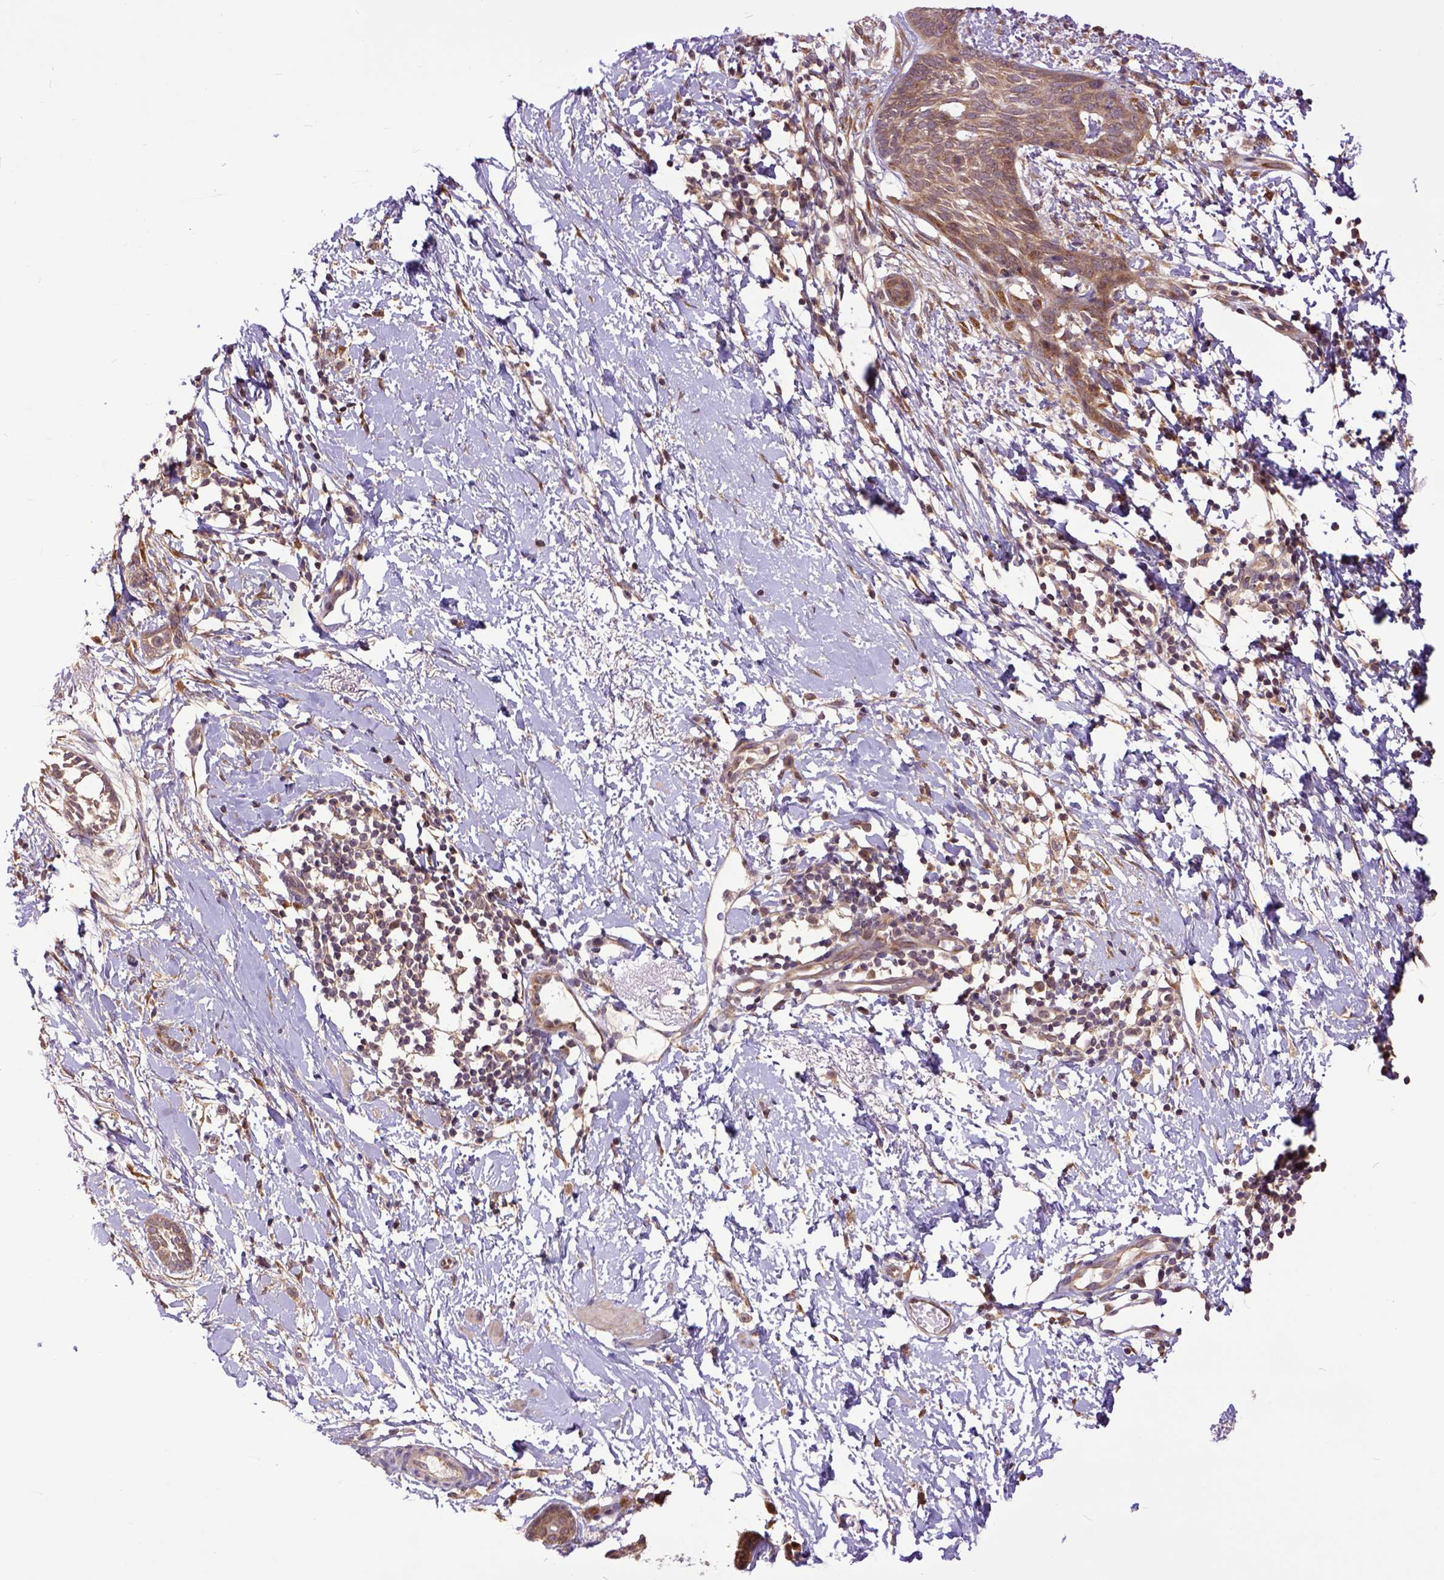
{"staining": {"intensity": "moderate", "quantity": ">75%", "location": "cytoplasmic/membranous"}, "tissue": "skin cancer", "cell_type": "Tumor cells", "image_type": "cancer", "snomed": [{"axis": "morphology", "description": "Normal tissue, NOS"}, {"axis": "morphology", "description": "Basal cell carcinoma"}, {"axis": "topography", "description": "Skin"}], "caption": "Skin cancer (basal cell carcinoma) stained for a protein (brown) exhibits moderate cytoplasmic/membranous positive positivity in about >75% of tumor cells.", "gene": "ARL1", "patient": {"sex": "male", "age": 84}}